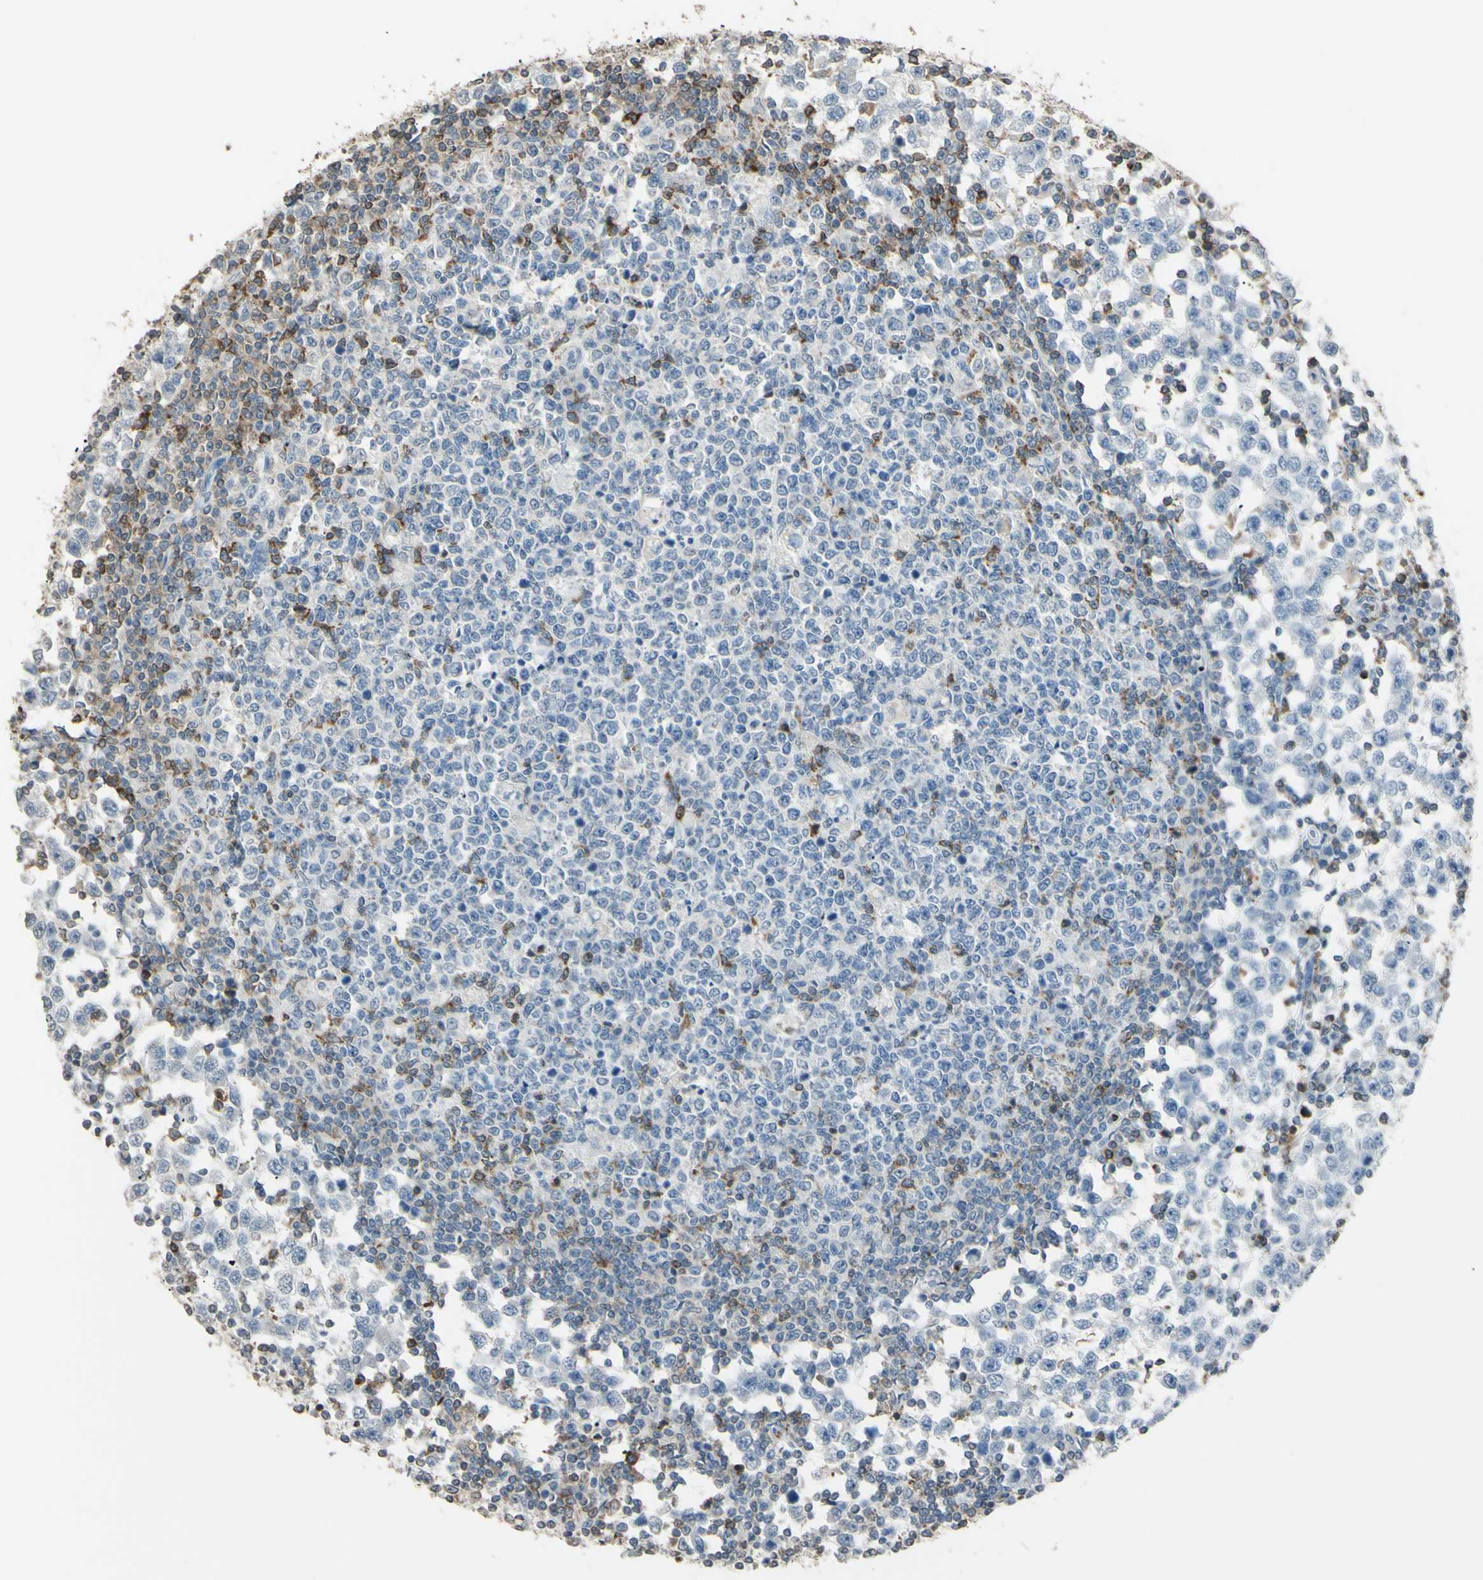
{"staining": {"intensity": "negative", "quantity": "none", "location": "none"}, "tissue": "testis cancer", "cell_type": "Tumor cells", "image_type": "cancer", "snomed": [{"axis": "morphology", "description": "Seminoma, NOS"}, {"axis": "topography", "description": "Testis"}], "caption": "An image of testis seminoma stained for a protein shows no brown staining in tumor cells. (DAB (3,3'-diaminobenzidine) IHC visualized using brightfield microscopy, high magnification).", "gene": "PSTPIP1", "patient": {"sex": "male", "age": 65}}